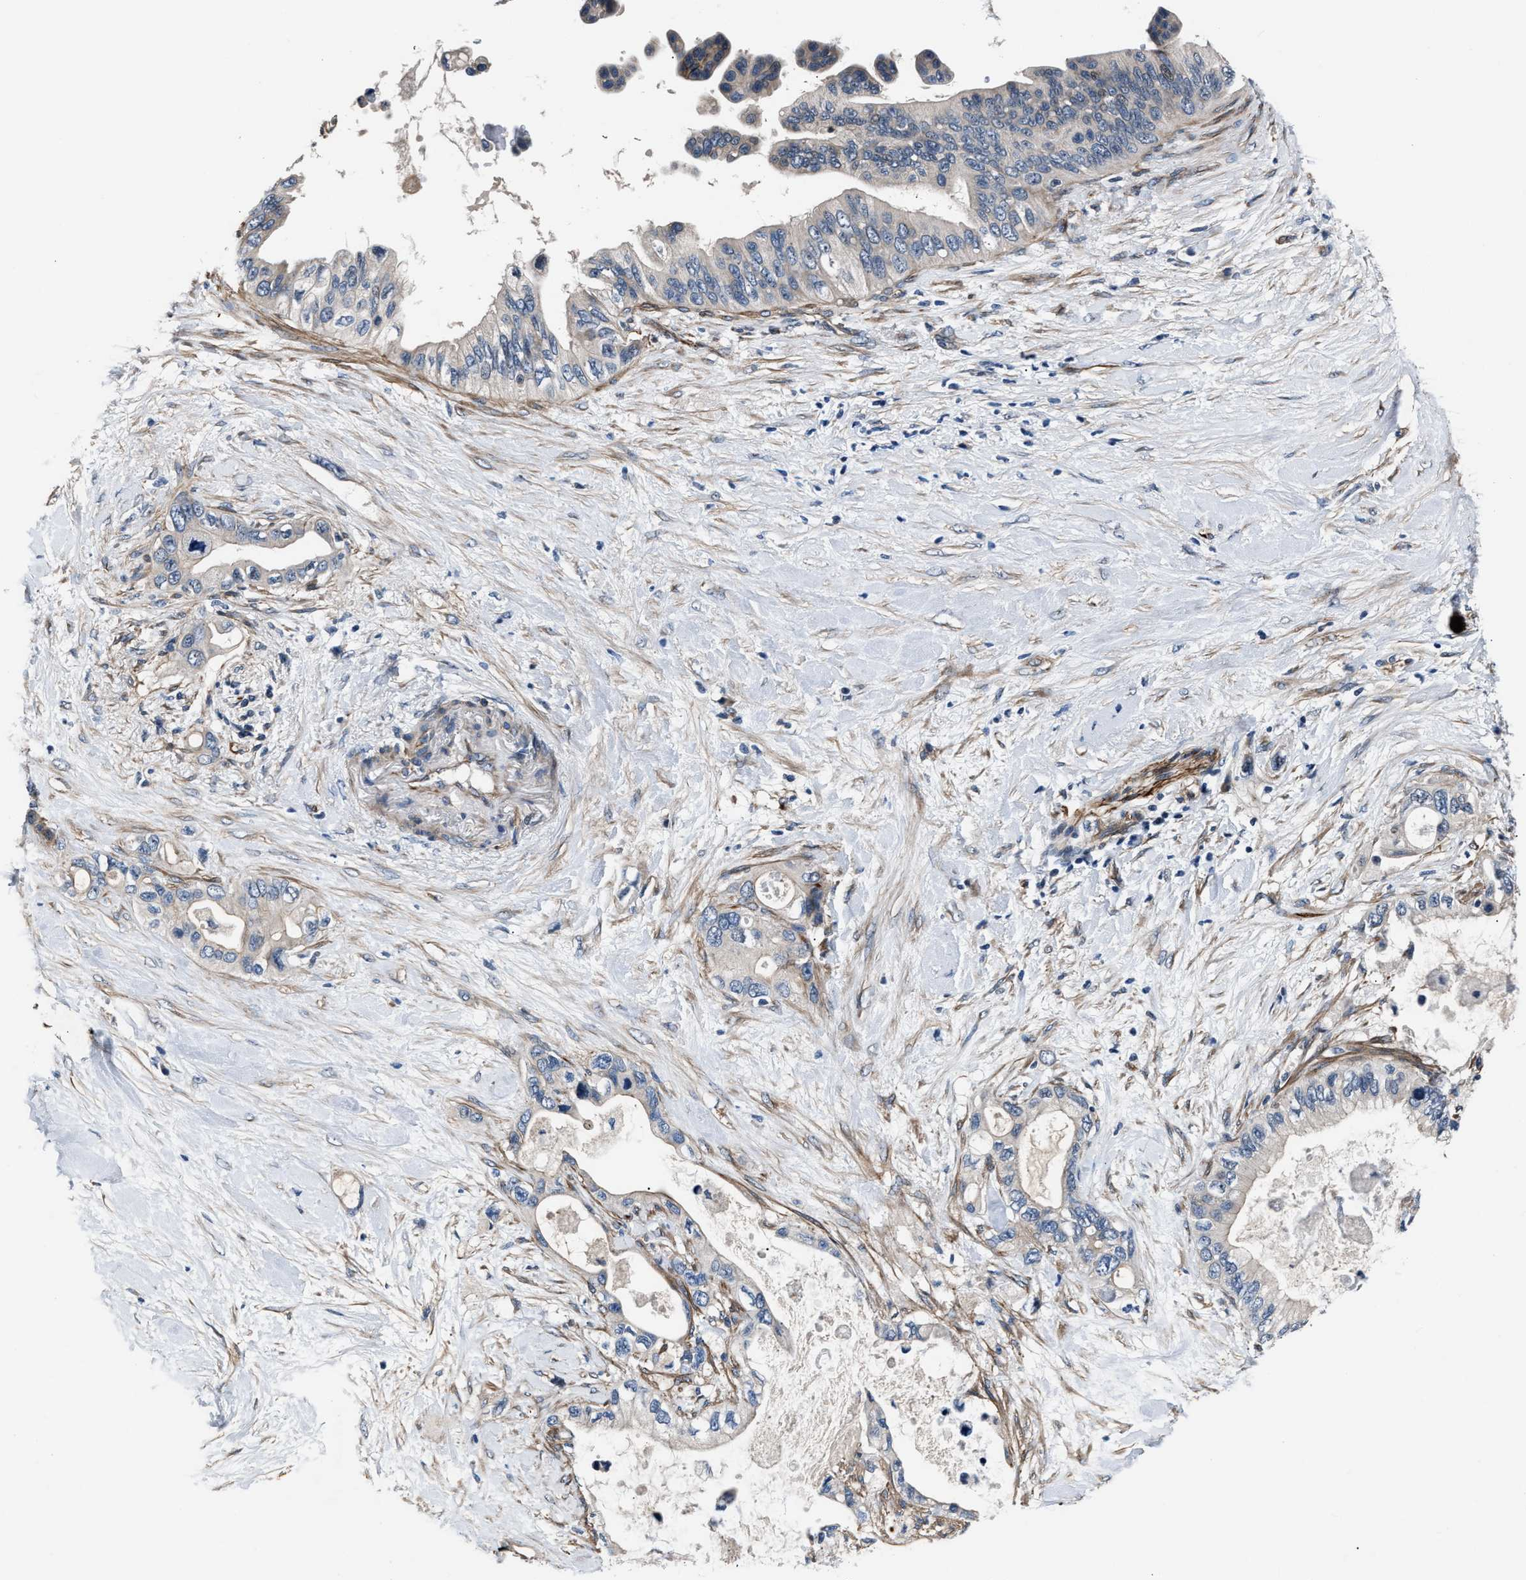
{"staining": {"intensity": "negative", "quantity": "none", "location": "none"}, "tissue": "pancreatic cancer", "cell_type": "Tumor cells", "image_type": "cancer", "snomed": [{"axis": "morphology", "description": "Adenocarcinoma, NOS"}, {"axis": "topography", "description": "Pancreas"}], "caption": "High magnification brightfield microscopy of pancreatic adenocarcinoma stained with DAB (brown) and counterstained with hematoxylin (blue): tumor cells show no significant staining.", "gene": "MPDZ", "patient": {"sex": "female", "age": 56}}